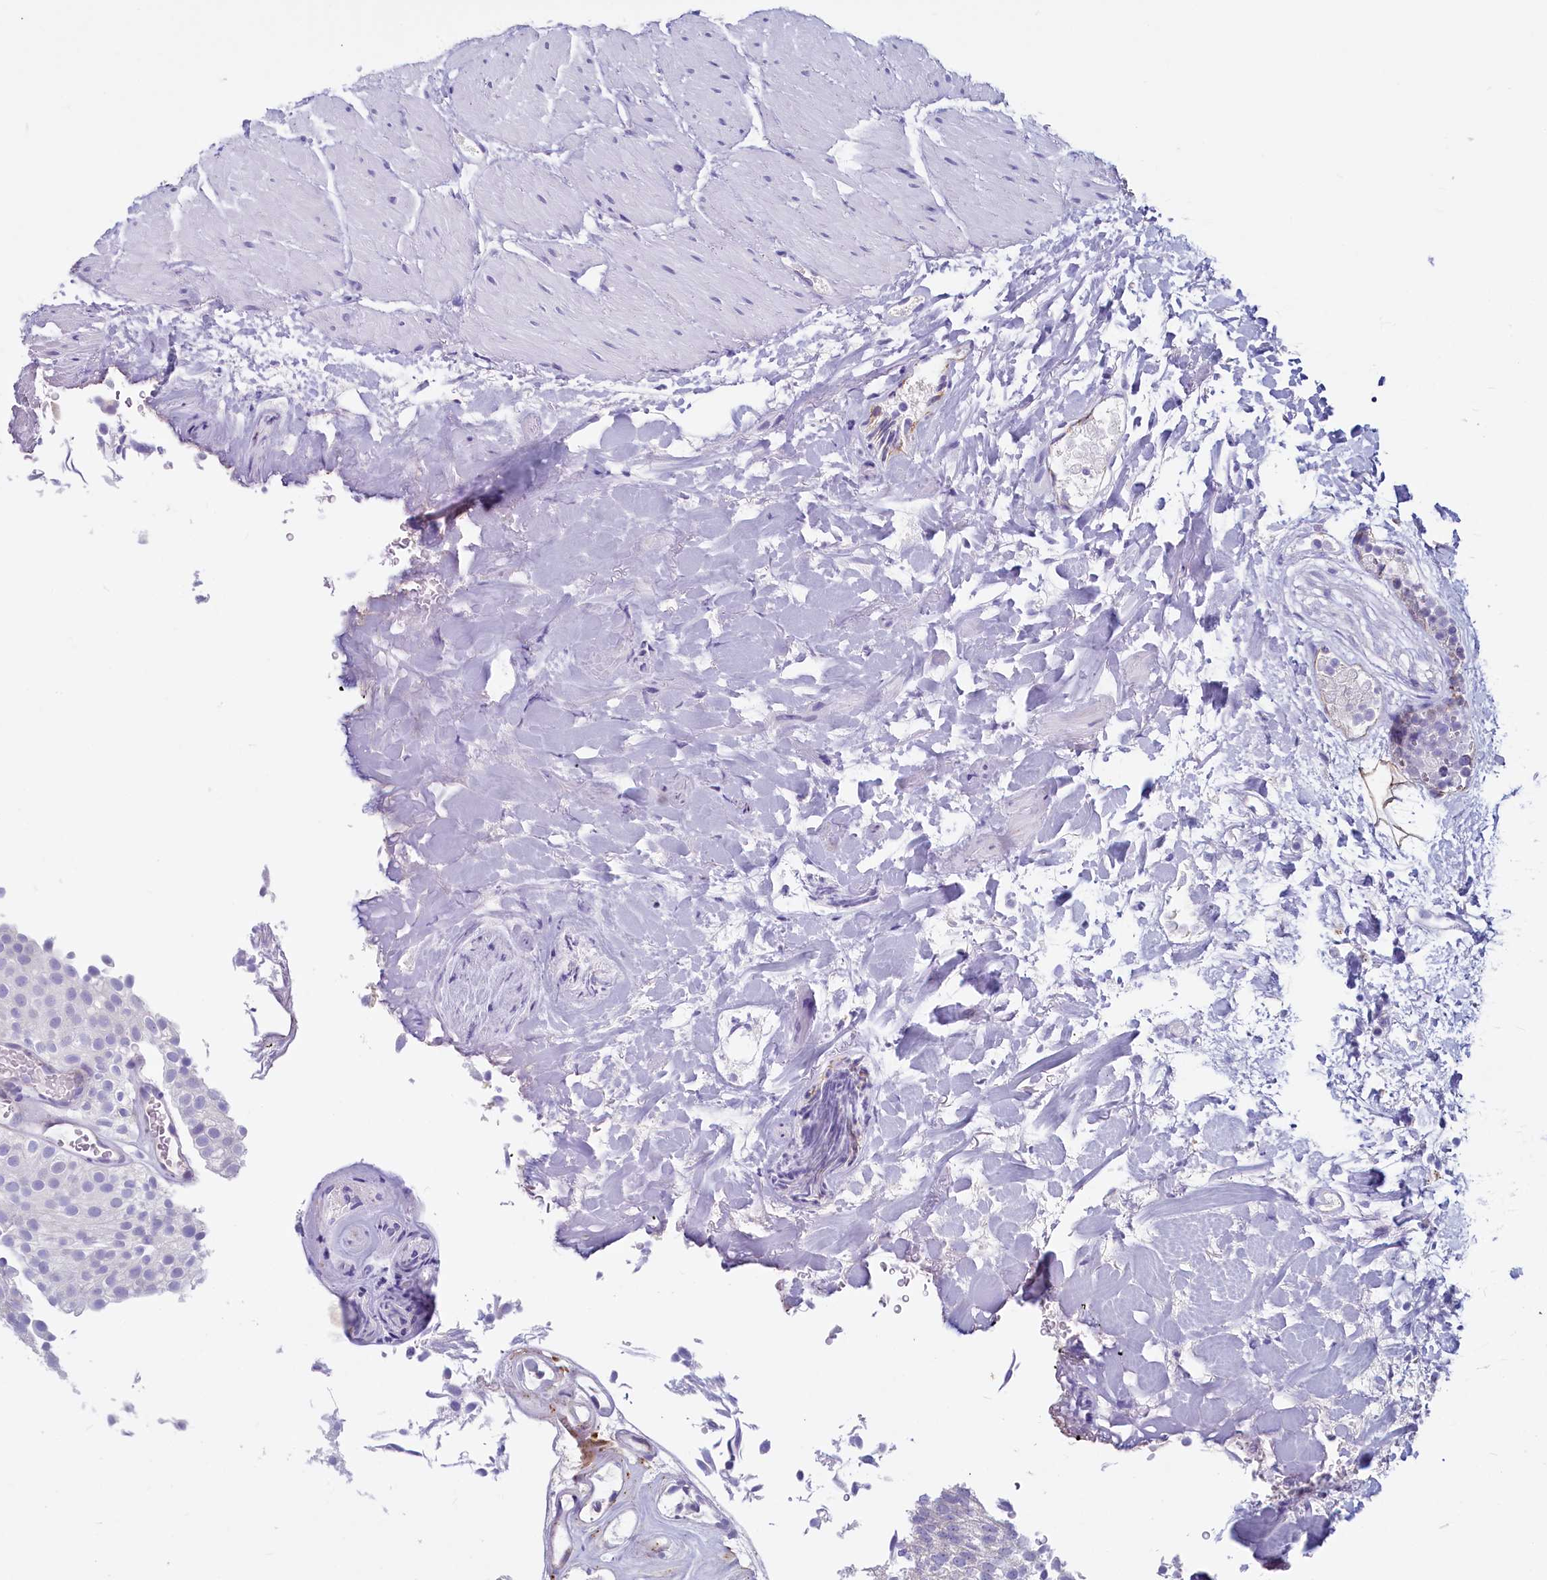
{"staining": {"intensity": "negative", "quantity": "none", "location": "none"}, "tissue": "urothelial cancer", "cell_type": "Tumor cells", "image_type": "cancer", "snomed": [{"axis": "morphology", "description": "Urothelial carcinoma, Low grade"}, {"axis": "topography", "description": "Urinary bladder"}], "caption": "This is a photomicrograph of immunohistochemistry (IHC) staining of urothelial cancer, which shows no expression in tumor cells.", "gene": "INSC", "patient": {"sex": "male", "age": 78}}